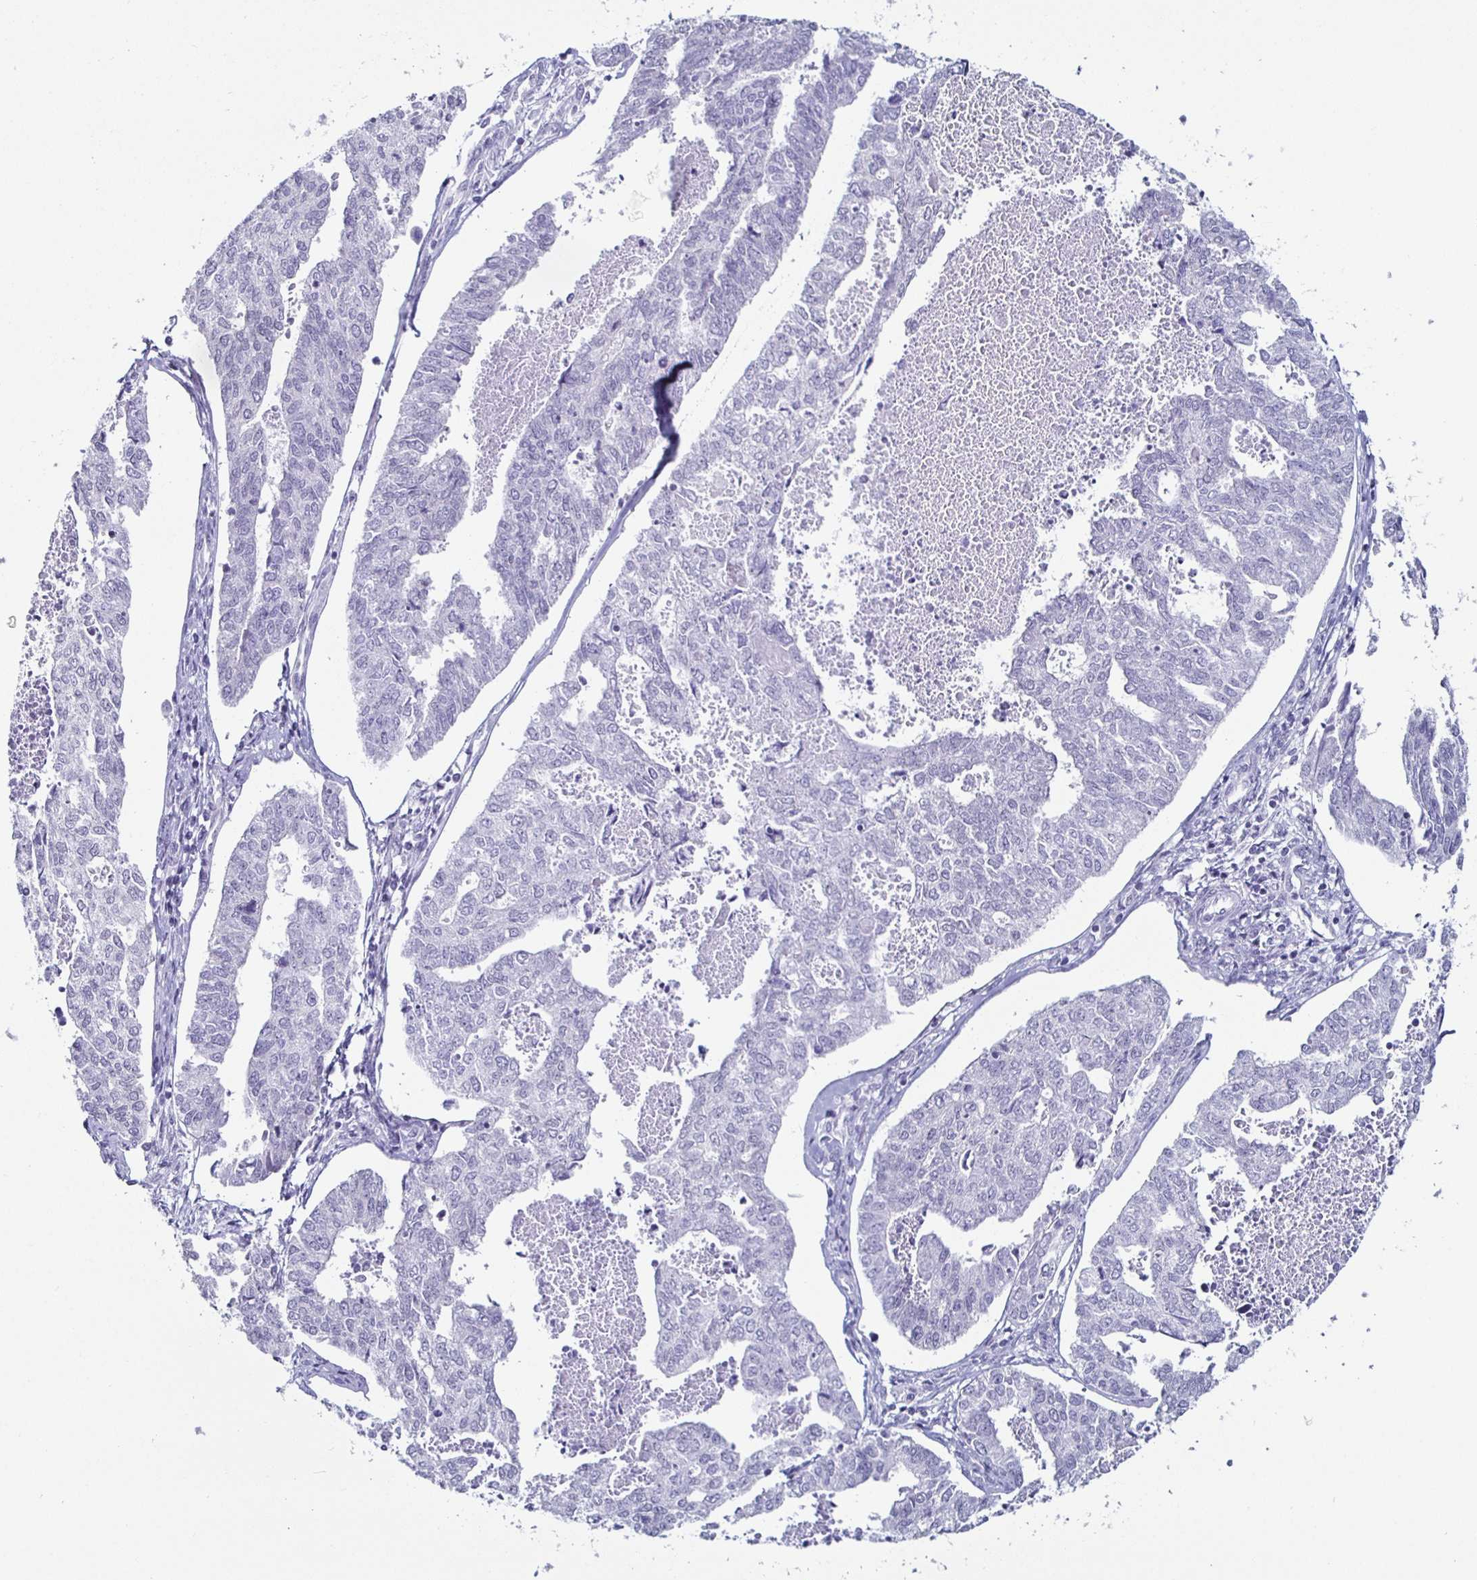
{"staining": {"intensity": "negative", "quantity": "none", "location": "none"}, "tissue": "endometrial cancer", "cell_type": "Tumor cells", "image_type": "cancer", "snomed": [{"axis": "morphology", "description": "Adenocarcinoma, NOS"}, {"axis": "topography", "description": "Endometrium"}], "caption": "This is an IHC image of endometrial cancer. There is no expression in tumor cells.", "gene": "DDX39B", "patient": {"sex": "female", "age": 73}}